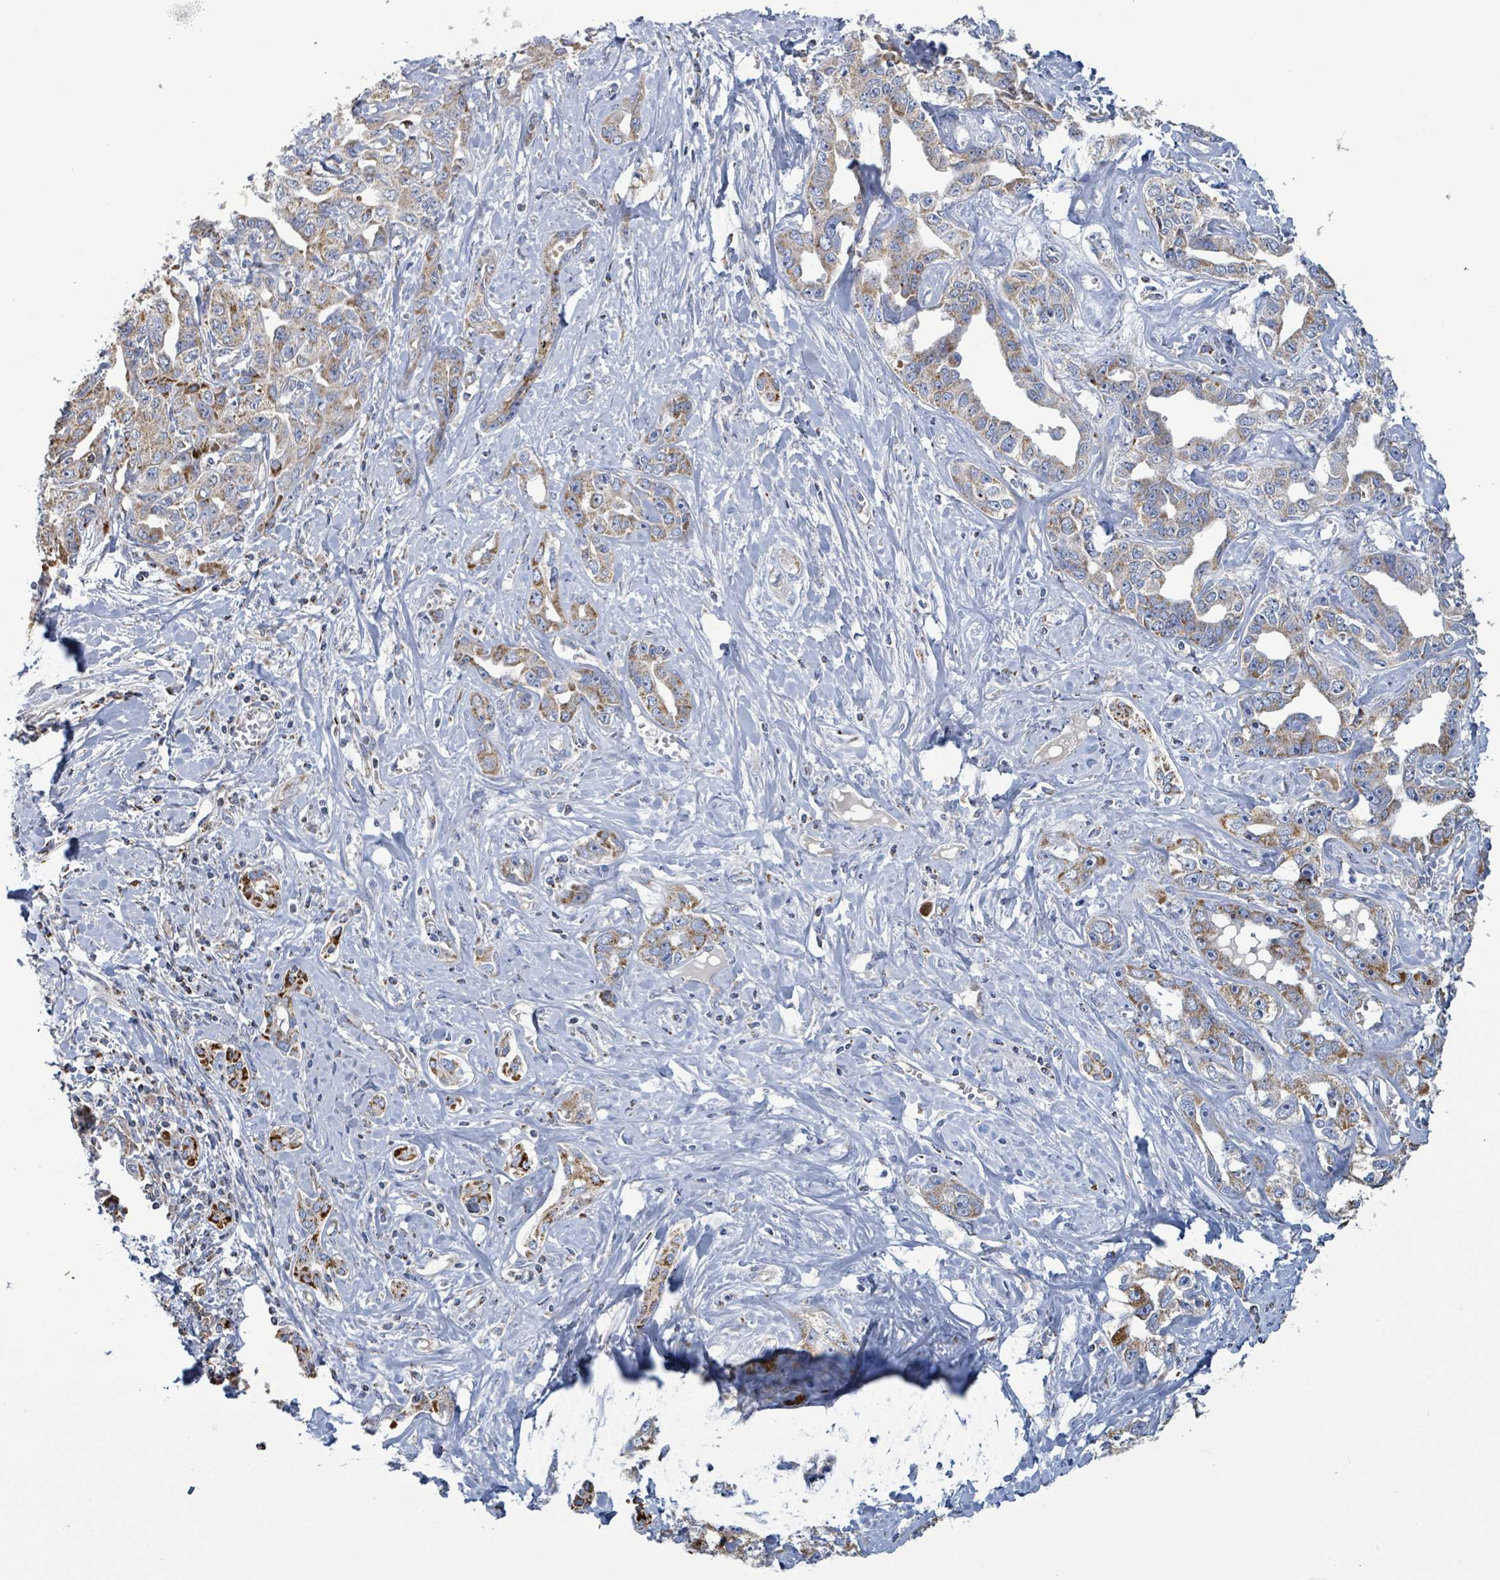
{"staining": {"intensity": "moderate", "quantity": ">75%", "location": "cytoplasmic/membranous"}, "tissue": "liver cancer", "cell_type": "Tumor cells", "image_type": "cancer", "snomed": [{"axis": "morphology", "description": "Cholangiocarcinoma"}, {"axis": "topography", "description": "Liver"}], "caption": "Cholangiocarcinoma (liver) was stained to show a protein in brown. There is medium levels of moderate cytoplasmic/membranous expression in about >75% of tumor cells. Using DAB (brown) and hematoxylin (blue) stains, captured at high magnification using brightfield microscopy.", "gene": "SUCLG2", "patient": {"sex": "male", "age": 59}}